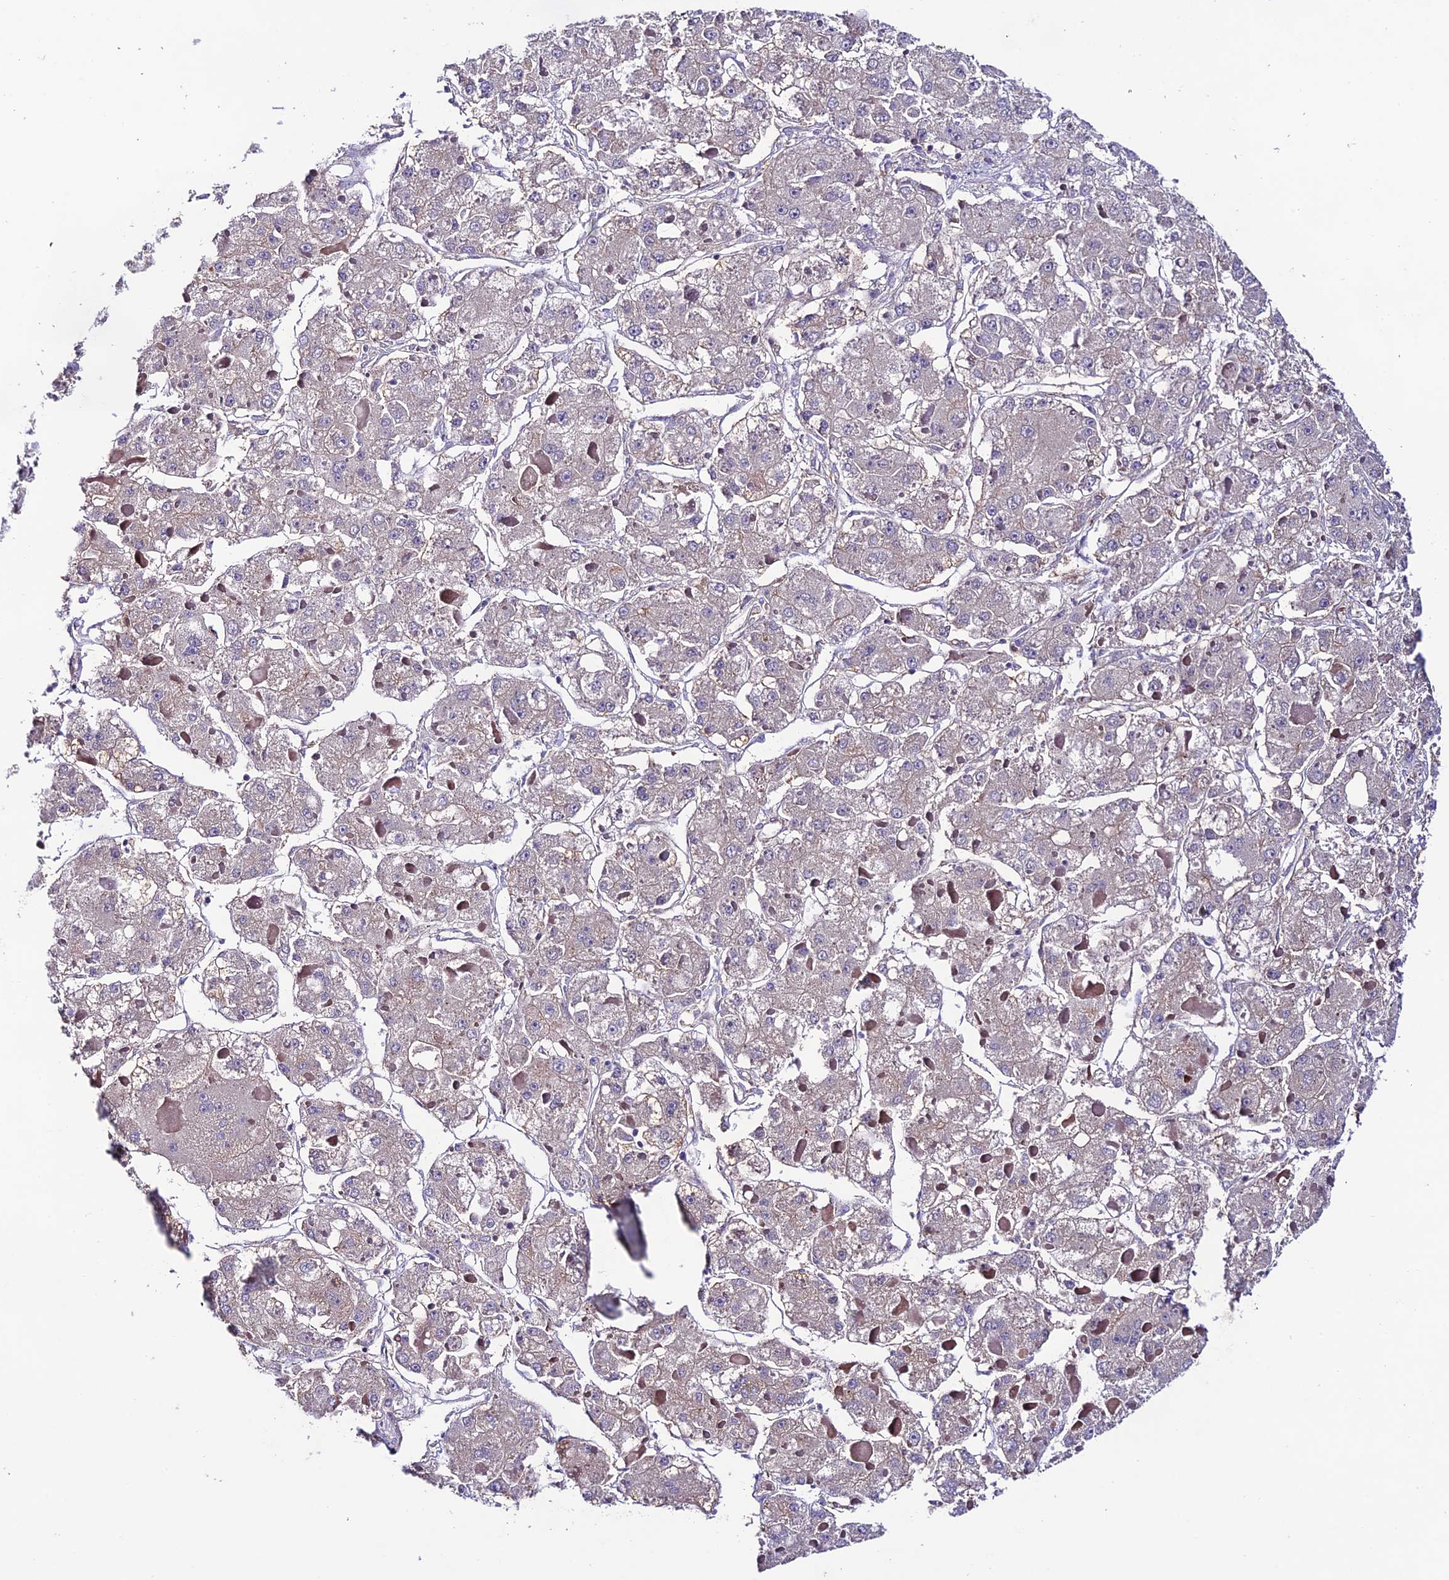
{"staining": {"intensity": "negative", "quantity": "none", "location": "none"}, "tissue": "liver cancer", "cell_type": "Tumor cells", "image_type": "cancer", "snomed": [{"axis": "morphology", "description": "Carcinoma, Hepatocellular, NOS"}, {"axis": "topography", "description": "Liver"}], "caption": "Histopathology image shows no protein positivity in tumor cells of liver hepatocellular carcinoma tissue.", "gene": "BRME1", "patient": {"sex": "female", "age": 73}}